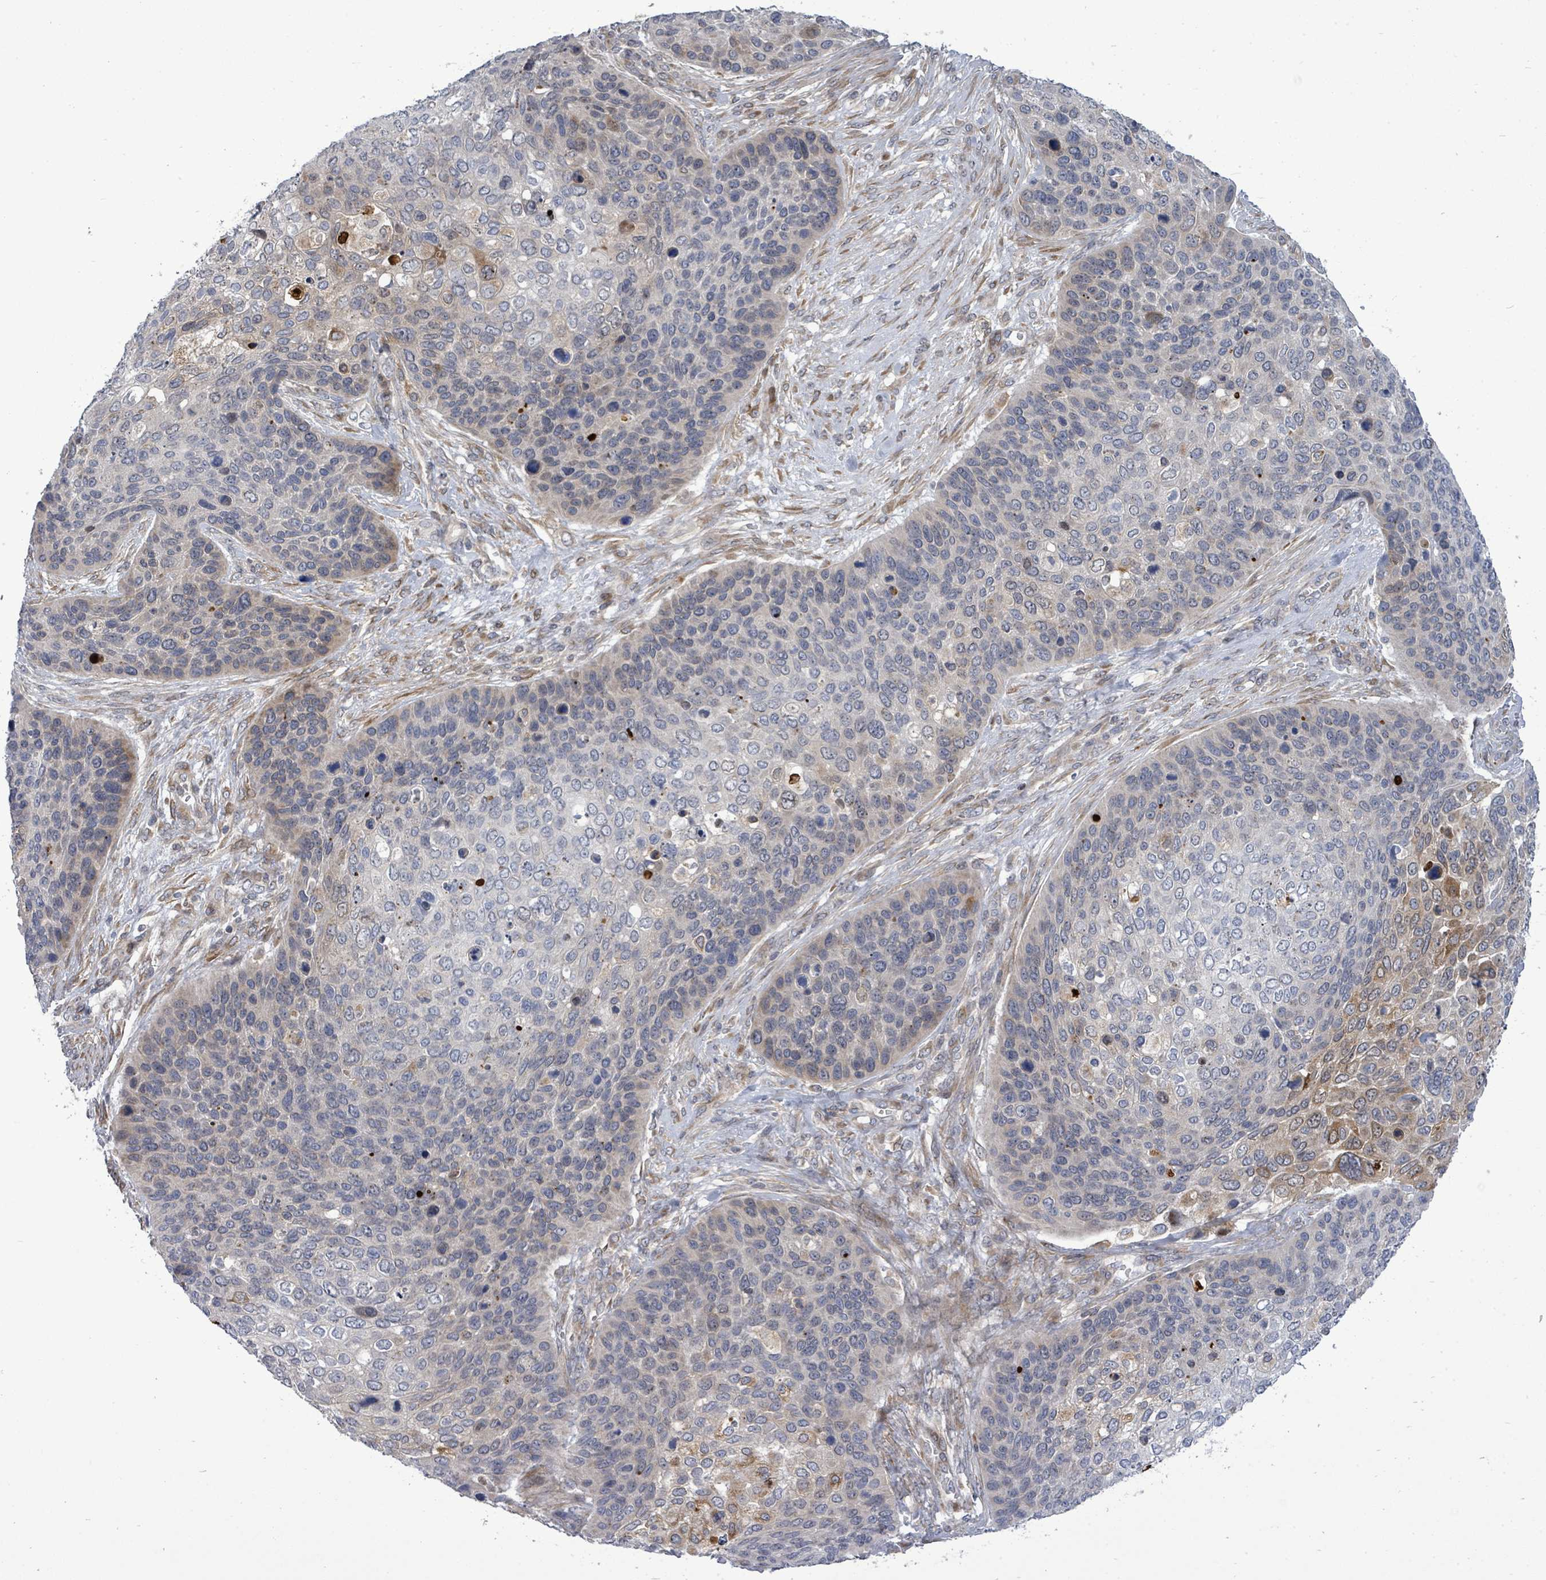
{"staining": {"intensity": "weak", "quantity": "<25%", "location": "cytoplasmic/membranous"}, "tissue": "skin cancer", "cell_type": "Tumor cells", "image_type": "cancer", "snomed": [{"axis": "morphology", "description": "Basal cell carcinoma"}, {"axis": "topography", "description": "Skin"}], "caption": "Immunohistochemistry of human skin cancer (basal cell carcinoma) displays no positivity in tumor cells. (DAB immunohistochemistry with hematoxylin counter stain).", "gene": "SAR1A", "patient": {"sex": "female", "age": 74}}